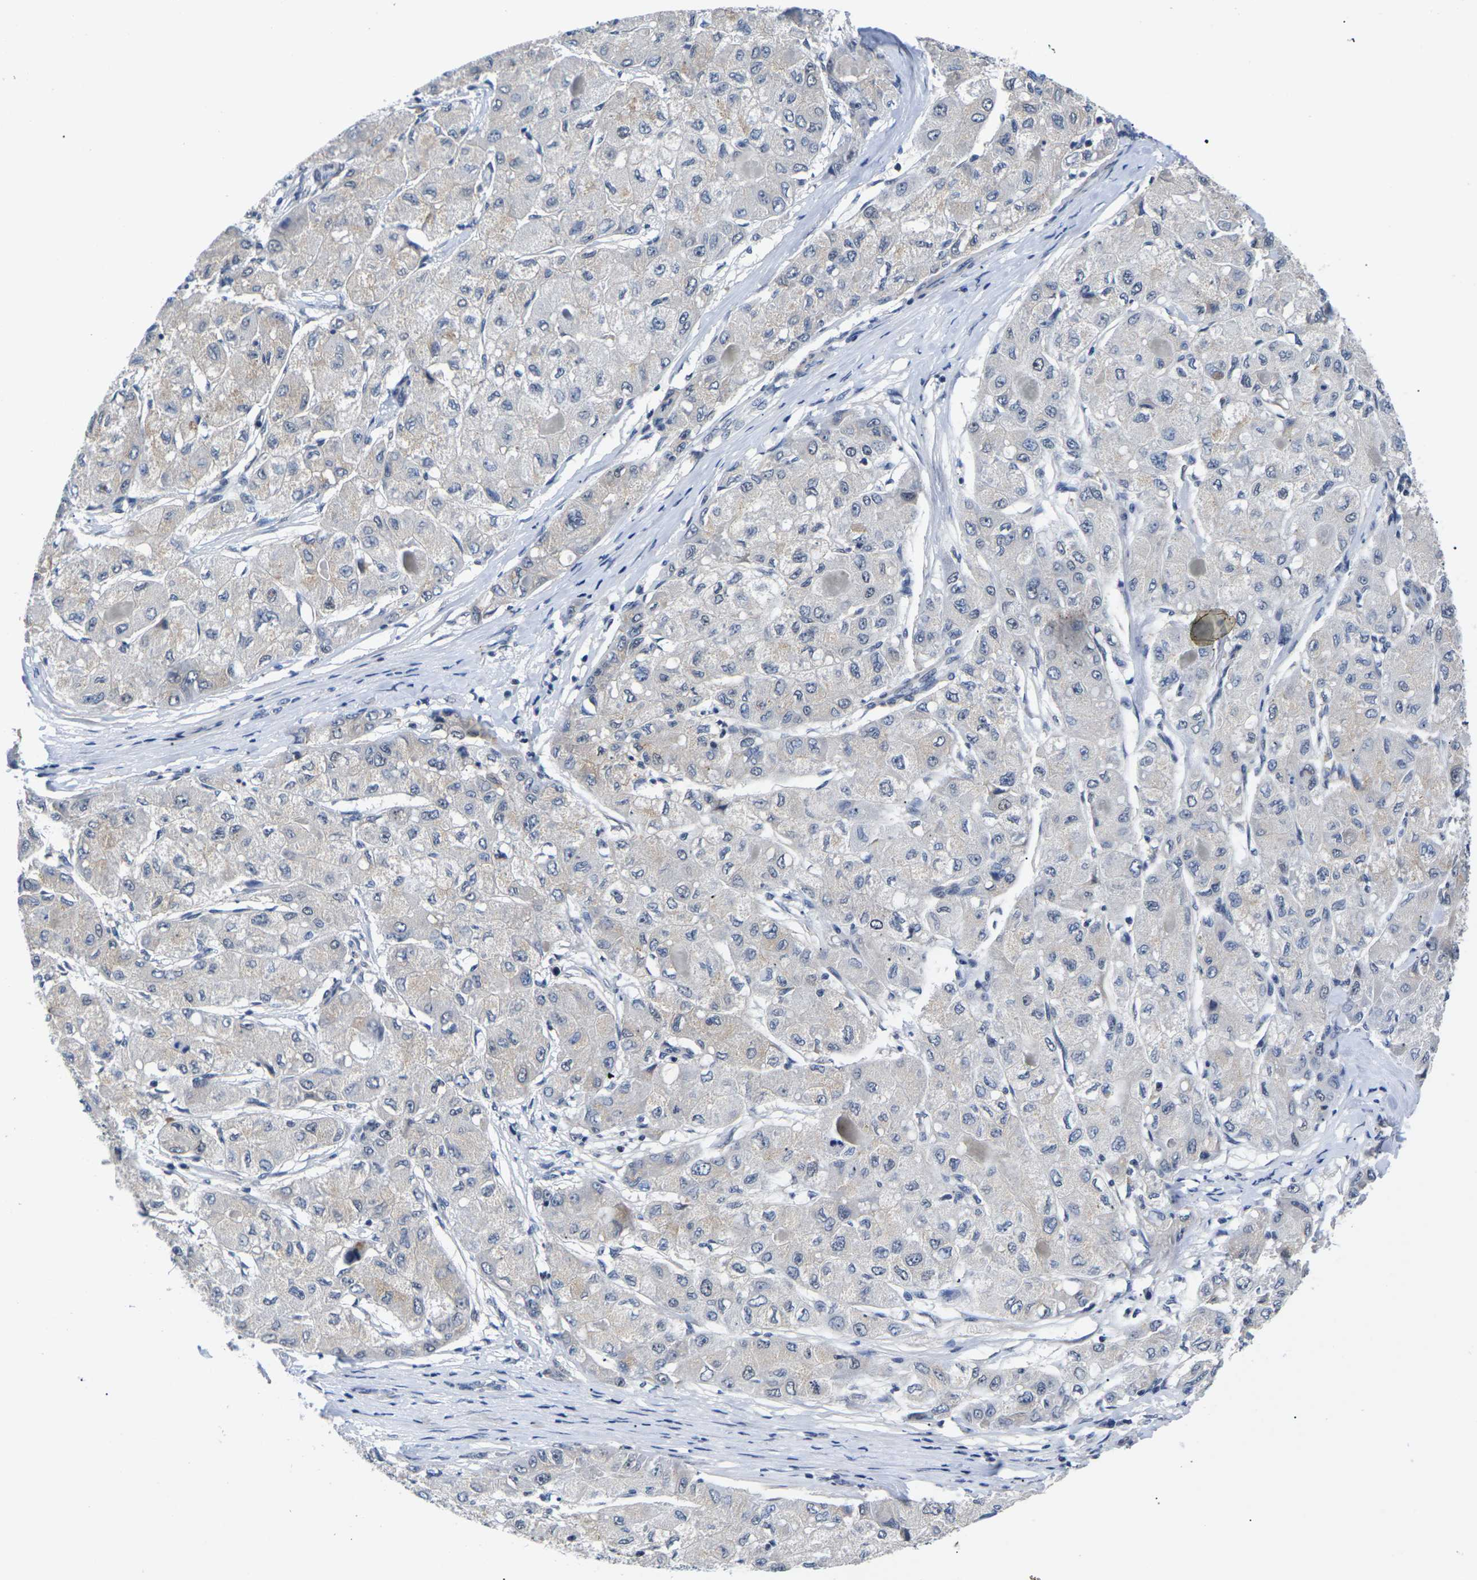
{"staining": {"intensity": "weak", "quantity": "<25%", "location": "cytoplasmic/membranous"}, "tissue": "liver cancer", "cell_type": "Tumor cells", "image_type": "cancer", "snomed": [{"axis": "morphology", "description": "Carcinoma, Hepatocellular, NOS"}, {"axis": "topography", "description": "Liver"}], "caption": "Tumor cells show no significant staining in liver hepatocellular carcinoma.", "gene": "ST6GAL2", "patient": {"sex": "male", "age": 80}}